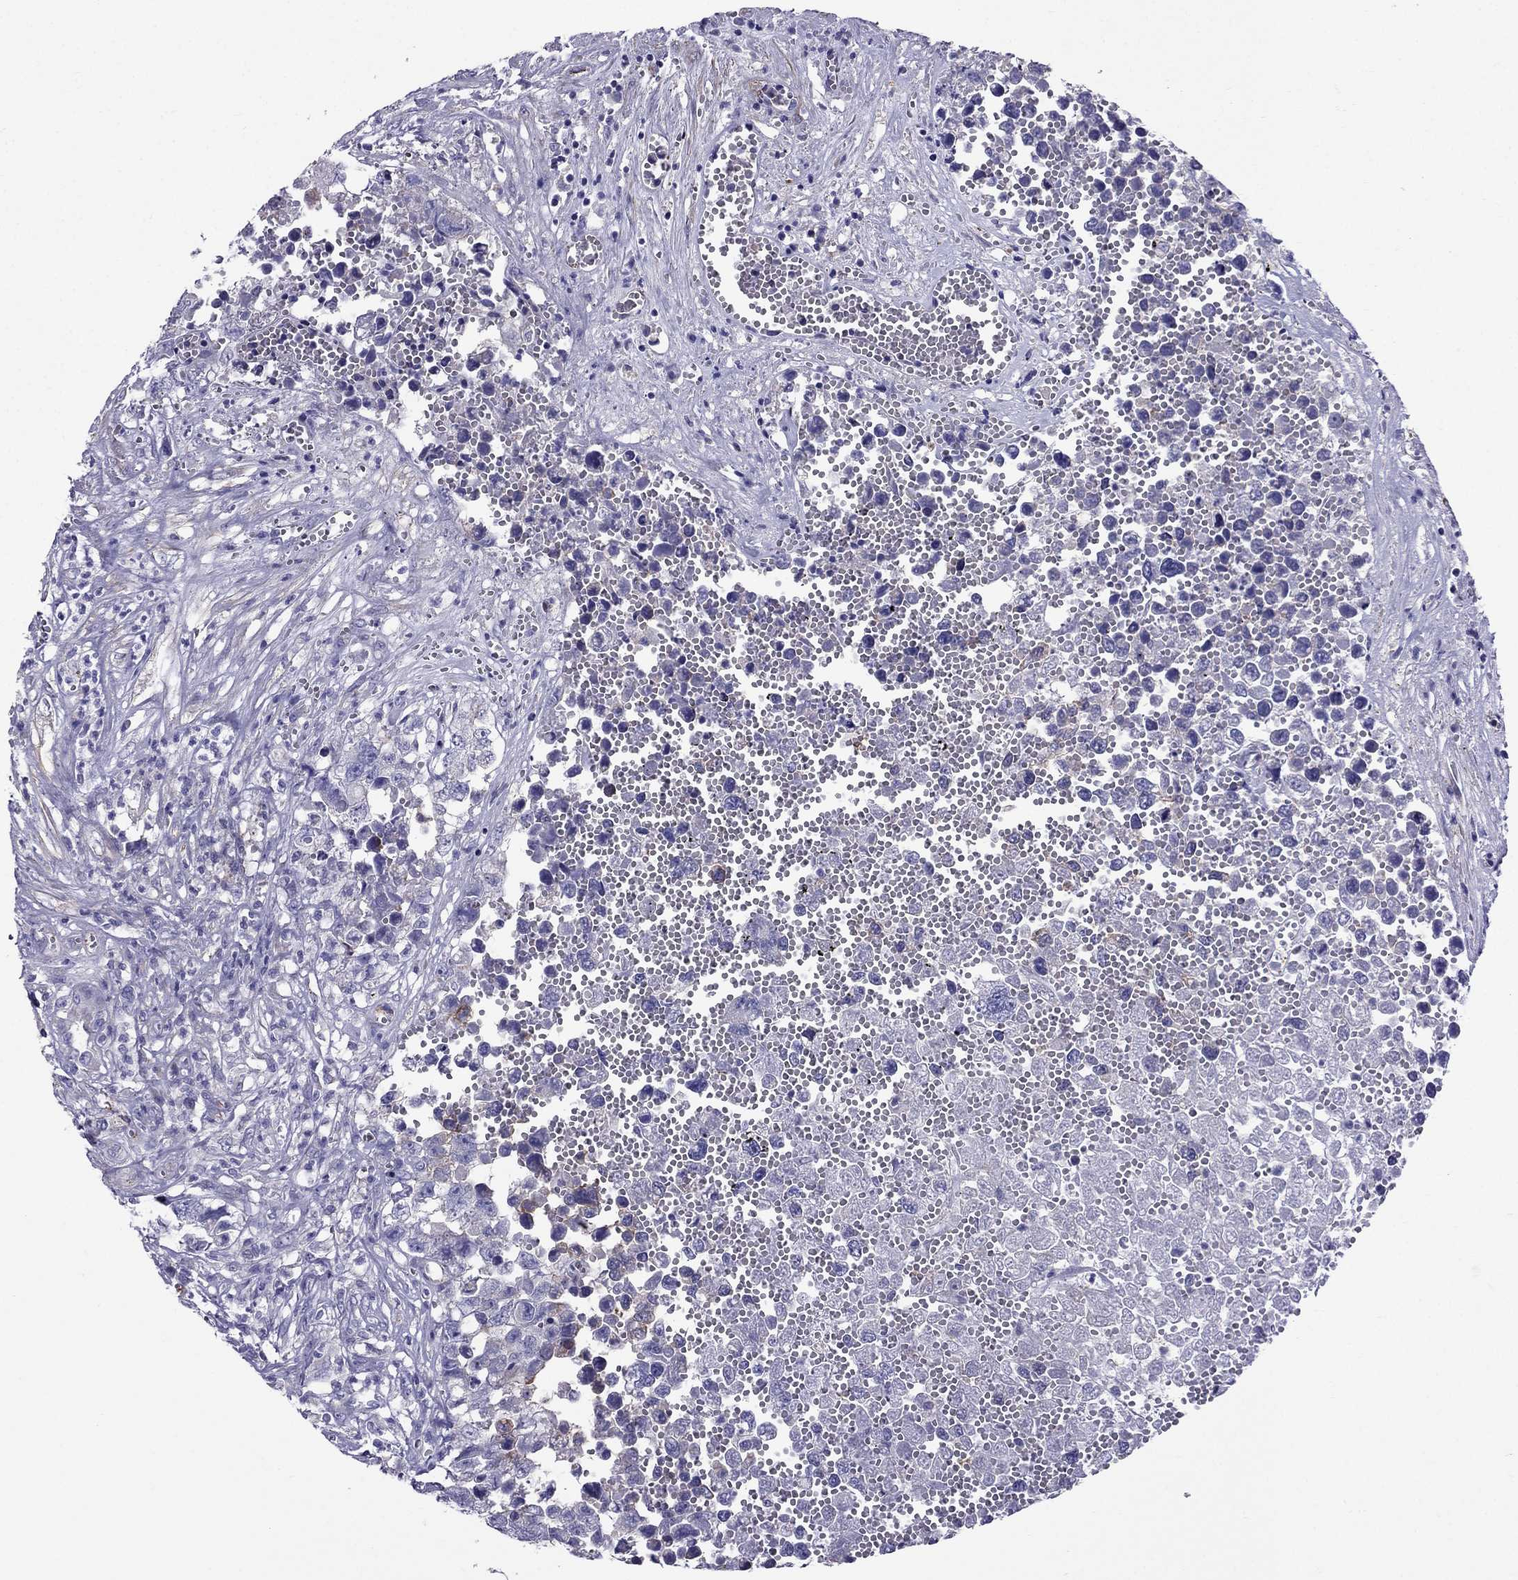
{"staining": {"intensity": "negative", "quantity": "none", "location": "none"}, "tissue": "testis cancer", "cell_type": "Tumor cells", "image_type": "cancer", "snomed": [{"axis": "morphology", "description": "Seminoma, NOS"}, {"axis": "morphology", "description": "Carcinoma, Embryonal, NOS"}, {"axis": "topography", "description": "Testis"}], "caption": "Immunohistochemical staining of testis seminoma exhibits no significant expression in tumor cells. (IHC, brightfield microscopy, high magnification).", "gene": "GPR50", "patient": {"sex": "male", "age": 22}}